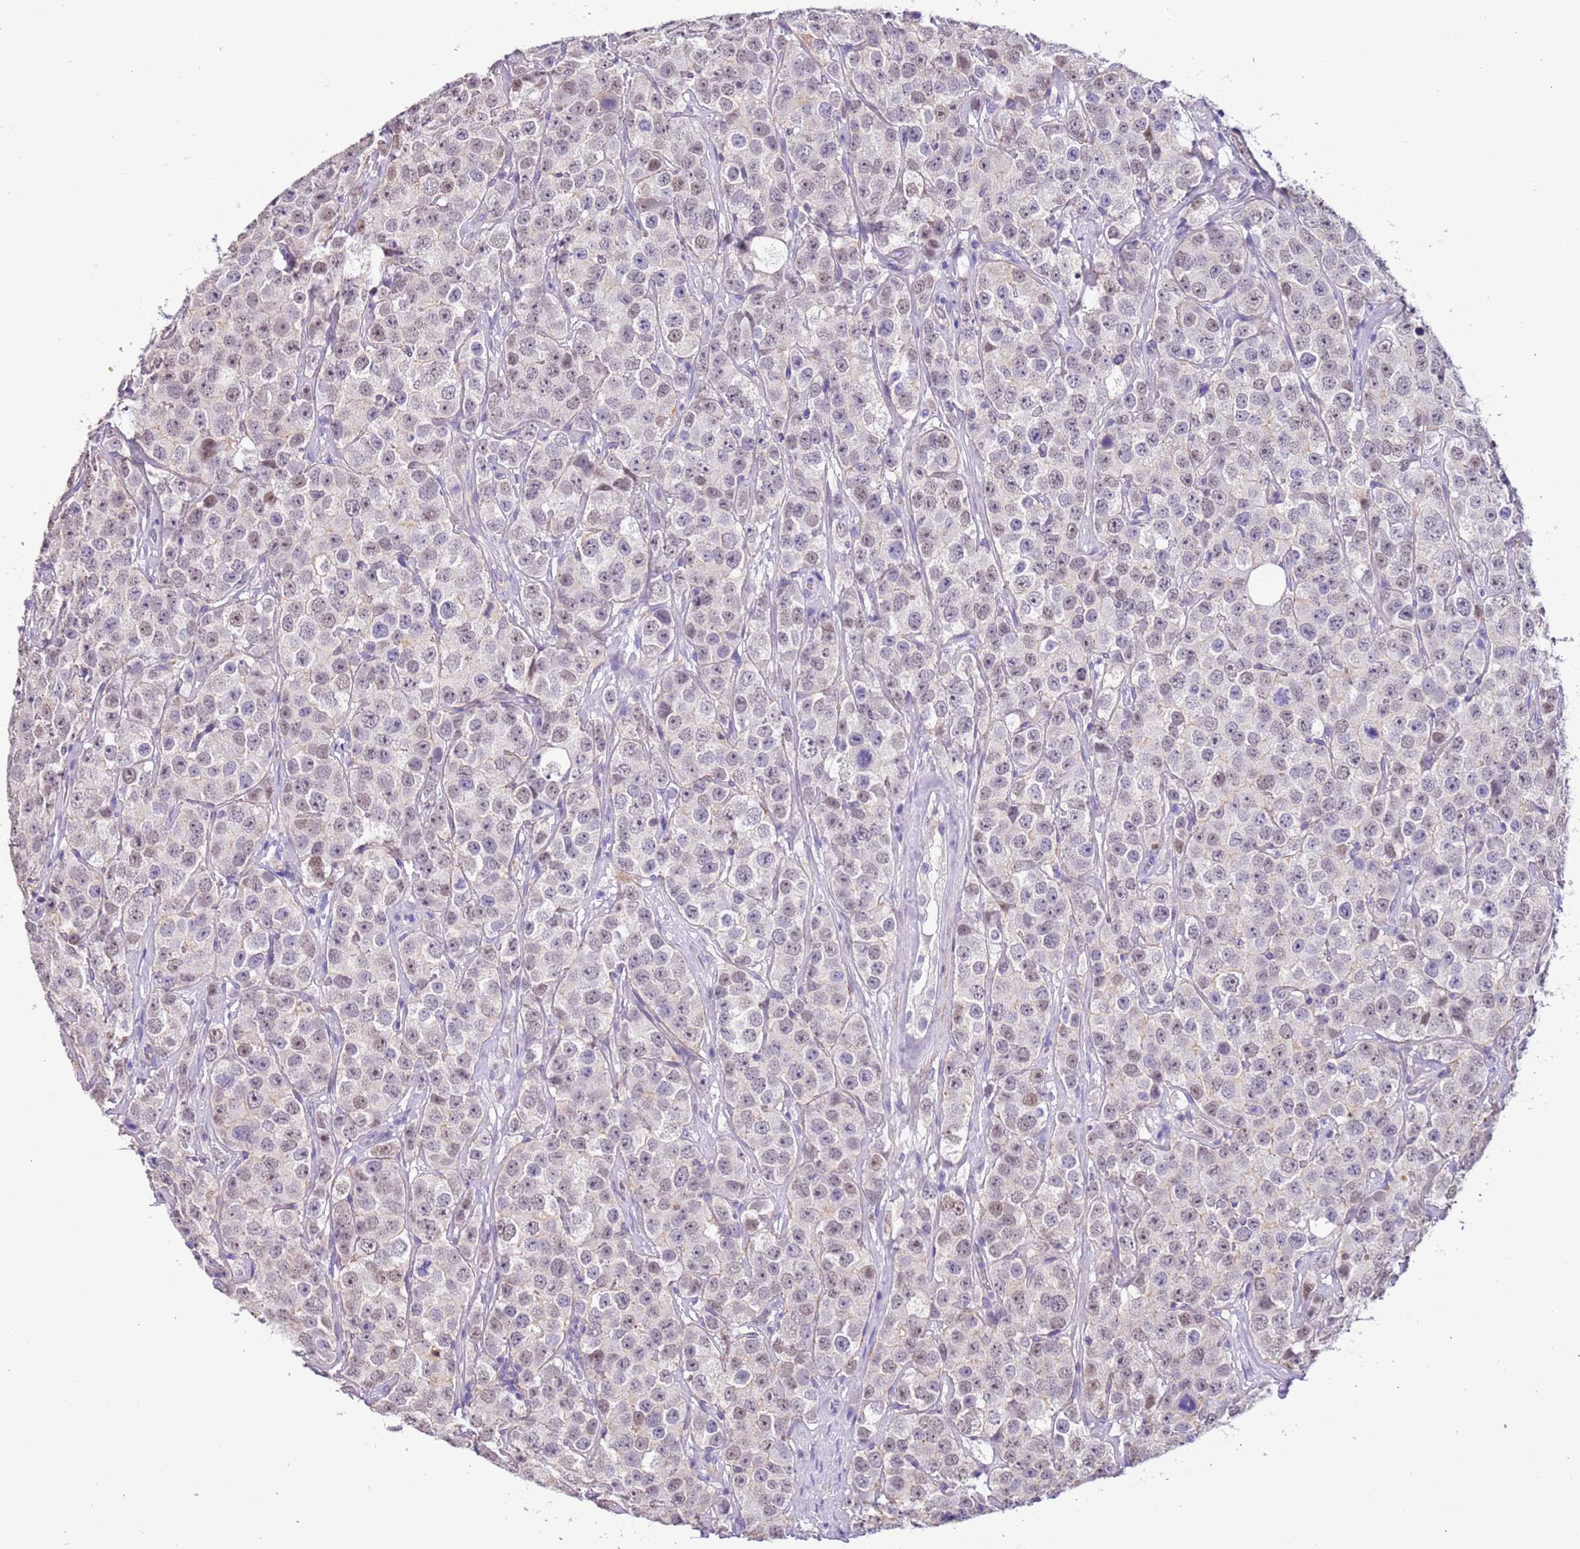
{"staining": {"intensity": "weak", "quantity": "25%-75%", "location": "nuclear"}, "tissue": "testis cancer", "cell_type": "Tumor cells", "image_type": "cancer", "snomed": [{"axis": "morphology", "description": "Seminoma, NOS"}, {"axis": "topography", "description": "Testis"}], "caption": "Testis cancer (seminoma) was stained to show a protein in brown. There is low levels of weak nuclear staining in about 25%-75% of tumor cells.", "gene": "PCGF2", "patient": {"sex": "male", "age": 28}}